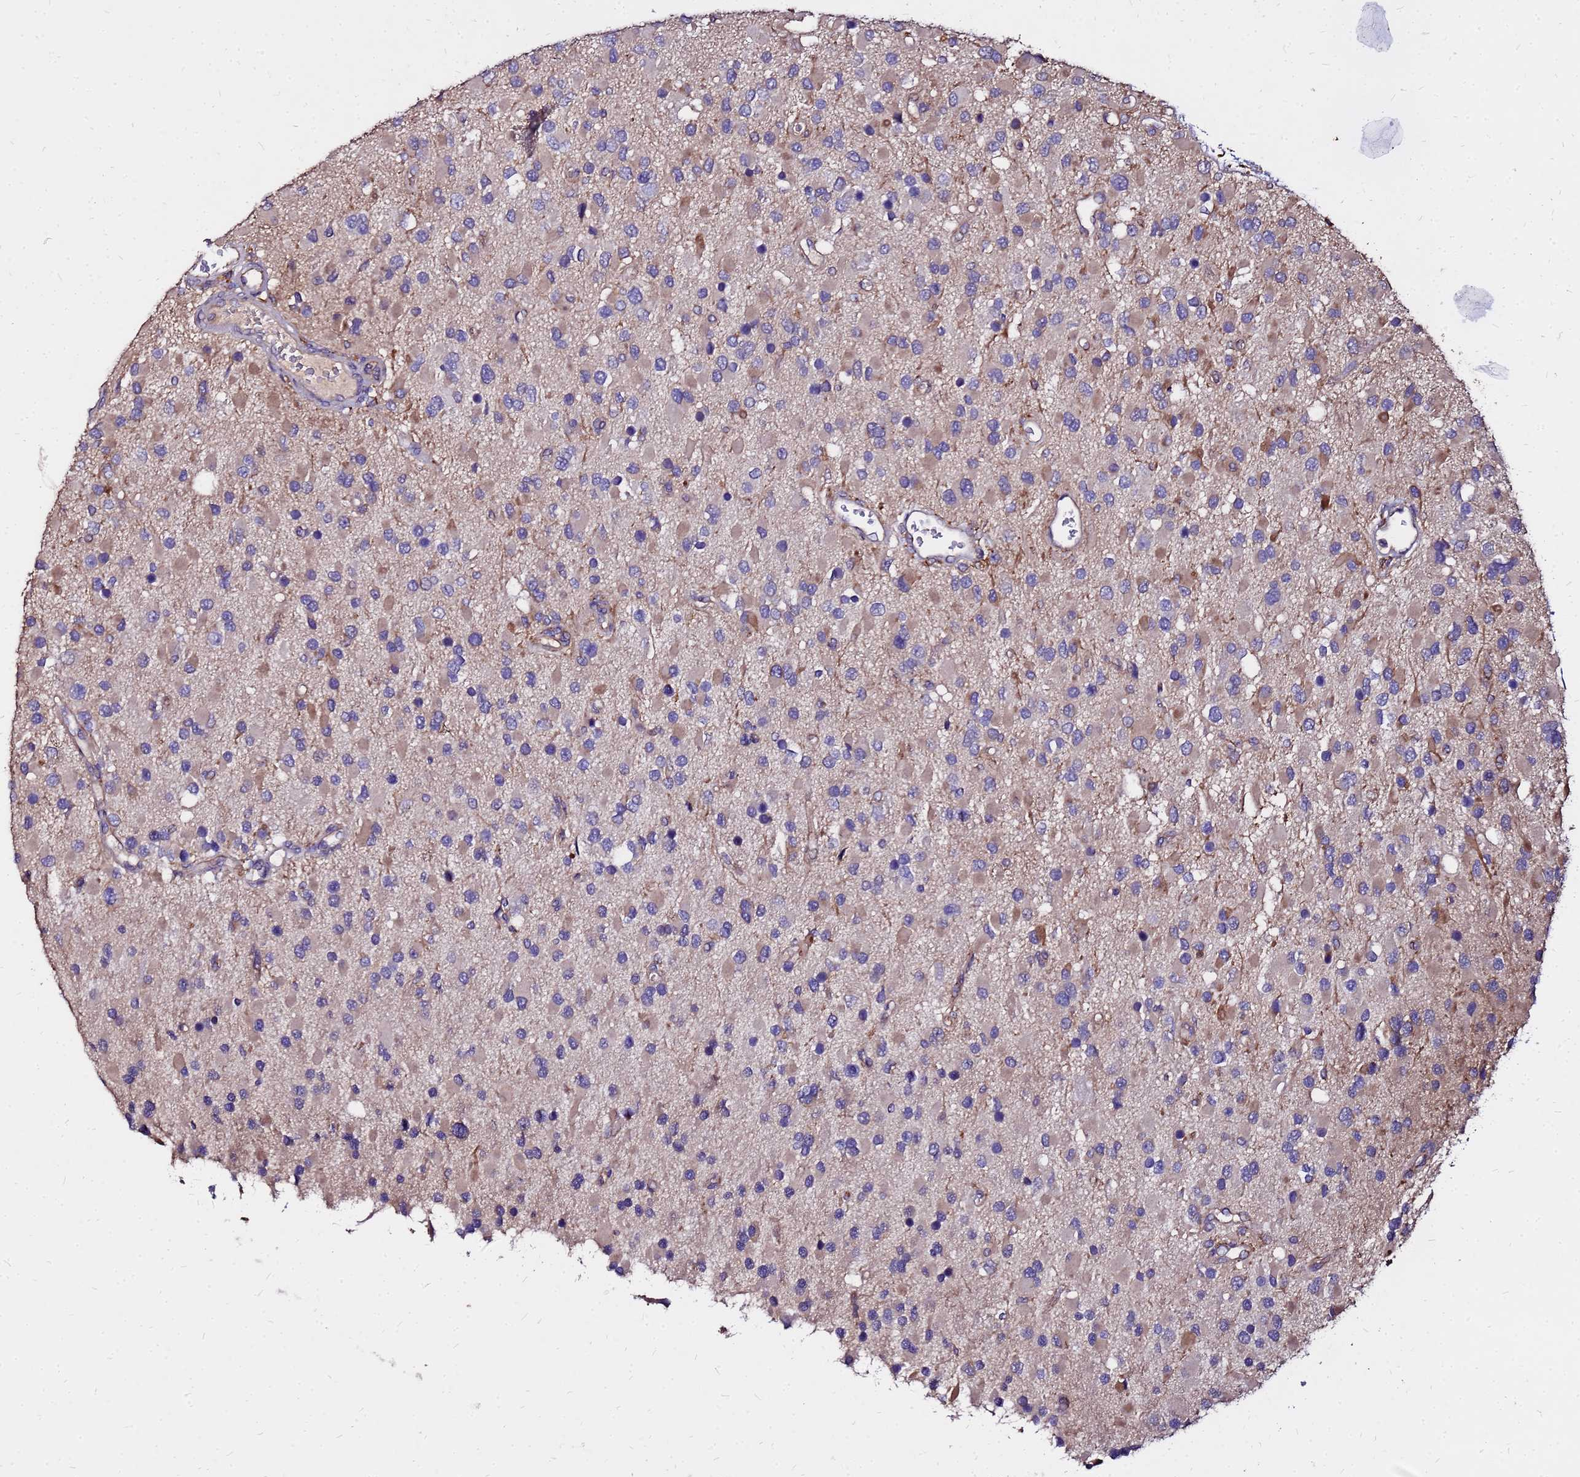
{"staining": {"intensity": "weak", "quantity": "<25%", "location": "cytoplasmic/membranous"}, "tissue": "glioma", "cell_type": "Tumor cells", "image_type": "cancer", "snomed": [{"axis": "morphology", "description": "Glioma, malignant, High grade"}, {"axis": "topography", "description": "Brain"}], "caption": "Immunohistochemical staining of glioma demonstrates no significant expression in tumor cells. (DAB (3,3'-diaminobenzidine) immunohistochemistry (IHC), high magnification).", "gene": "ARHGEF5", "patient": {"sex": "male", "age": 53}}